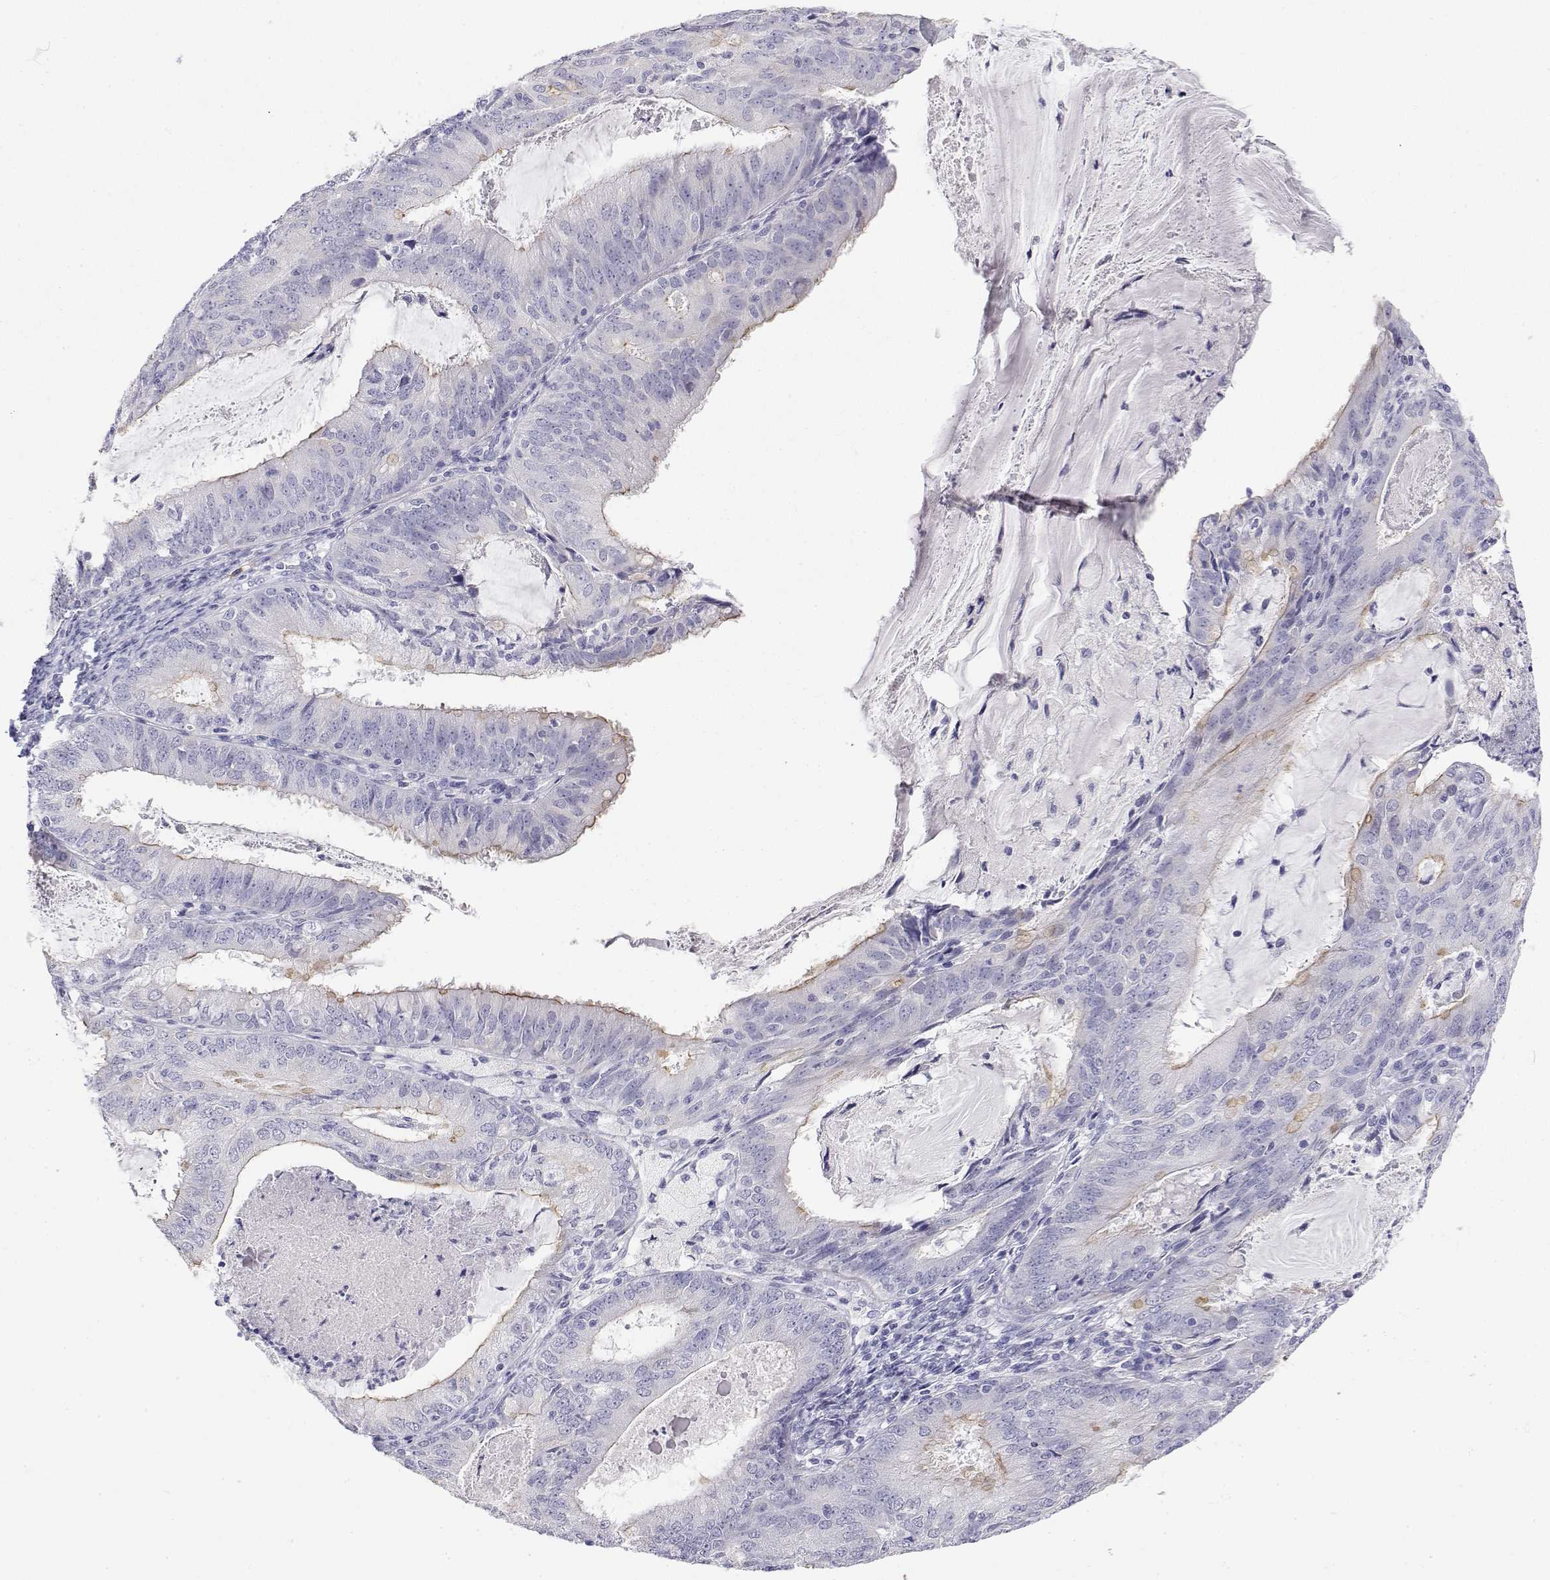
{"staining": {"intensity": "negative", "quantity": "none", "location": "none"}, "tissue": "endometrial cancer", "cell_type": "Tumor cells", "image_type": "cancer", "snomed": [{"axis": "morphology", "description": "Adenocarcinoma, NOS"}, {"axis": "topography", "description": "Endometrium"}], "caption": "A micrograph of human adenocarcinoma (endometrial) is negative for staining in tumor cells. (Stains: DAB immunohistochemistry (IHC) with hematoxylin counter stain, Microscopy: brightfield microscopy at high magnification).", "gene": "MISP", "patient": {"sex": "female", "age": 57}}